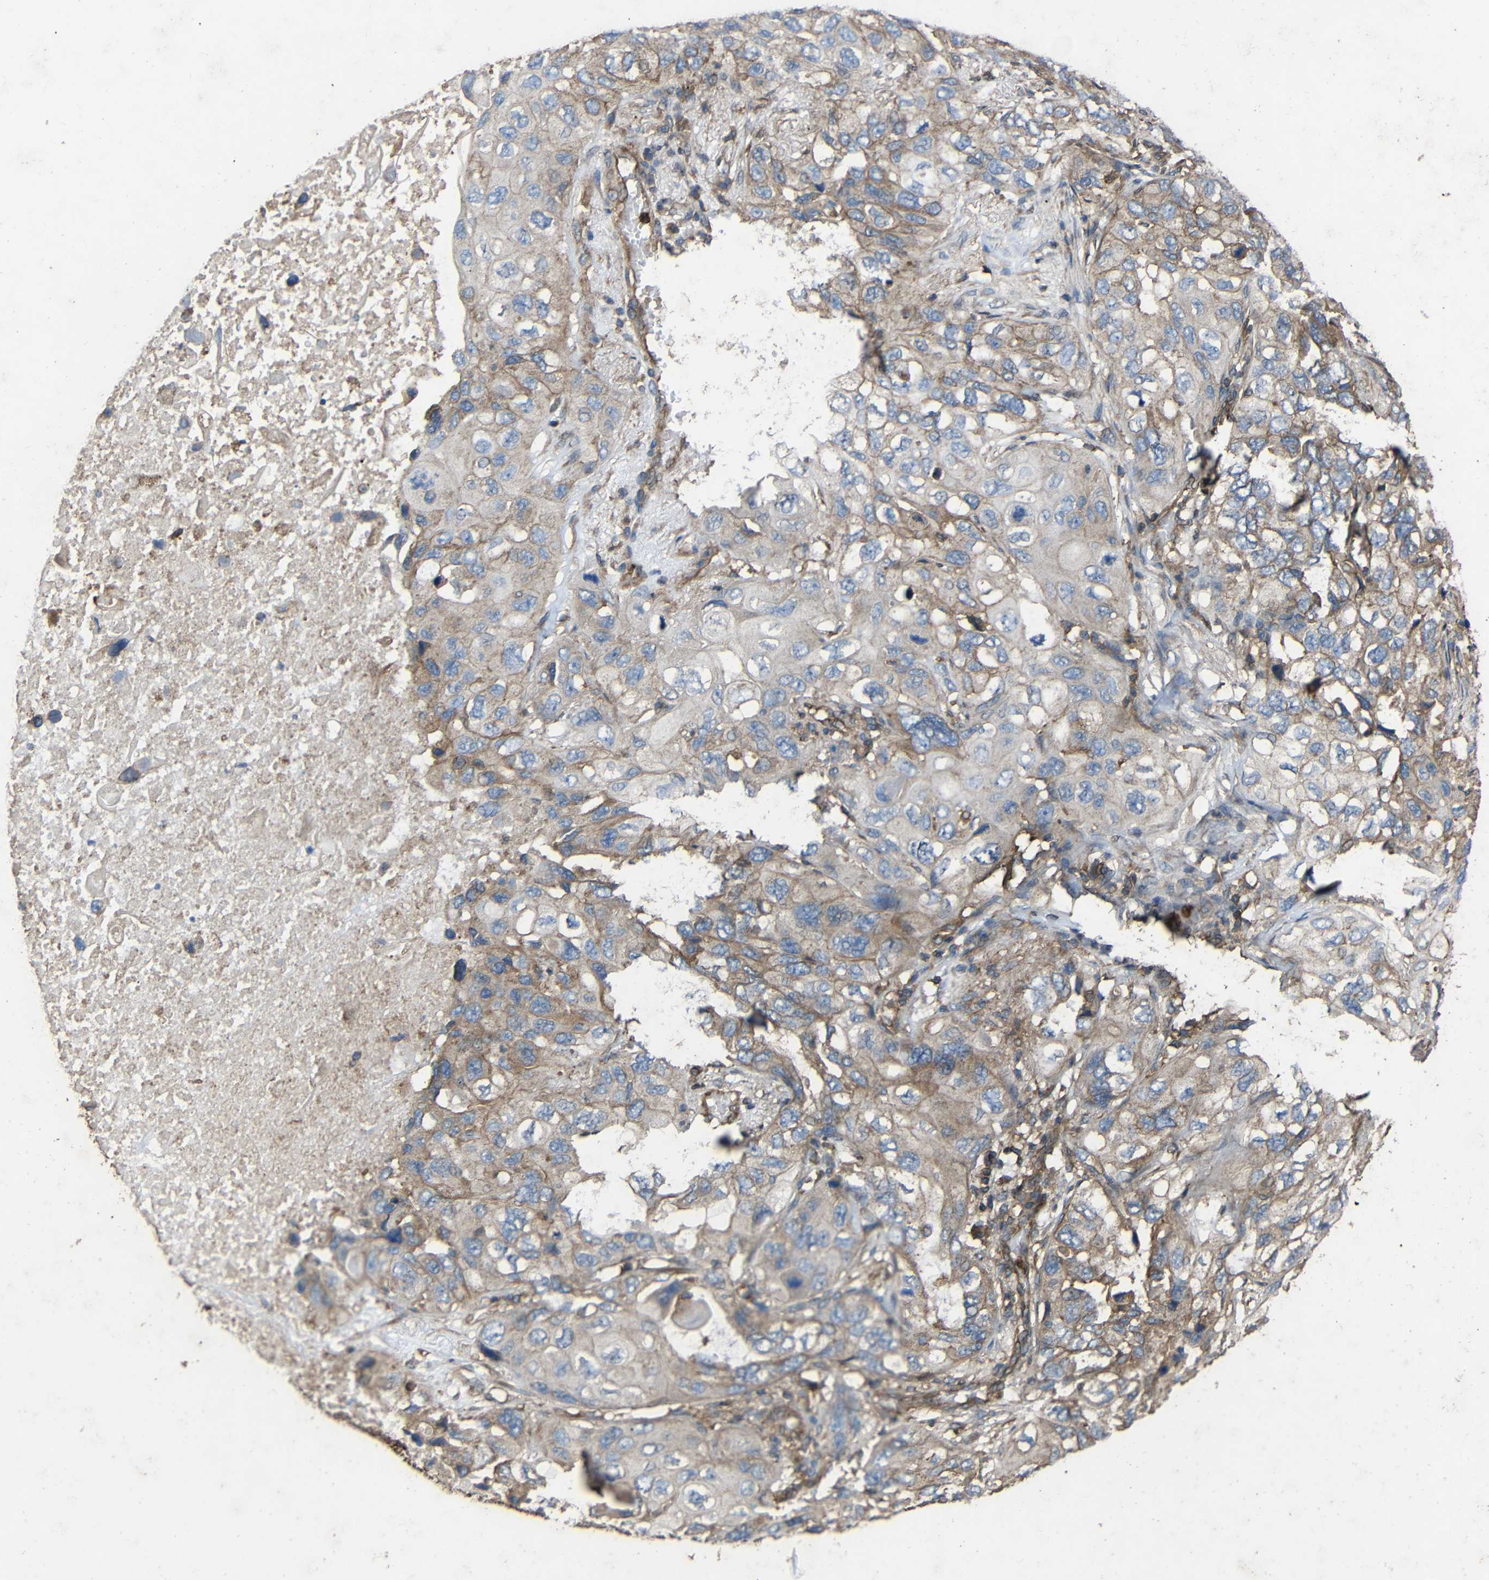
{"staining": {"intensity": "weak", "quantity": "25%-75%", "location": "cytoplasmic/membranous"}, "tissue": "lung cancer", "cell_type": "Tumor cells", "image_type": "cancer", "snomed": [{"axis": "morphology", "description": "Squamous cell carcinoma, NOS"}, {"axis": "topography", "description": "Lung"}], "caption": "Approximately 25%-75% of tumor cells in human squamous cell carcinoma (lung) exhibit weak cytoplasmic/membranous protein expression as visualized by brown immunohistochemical staining.", "gene": "TREM2", "patient": {"sex": "female", "age": 73}}